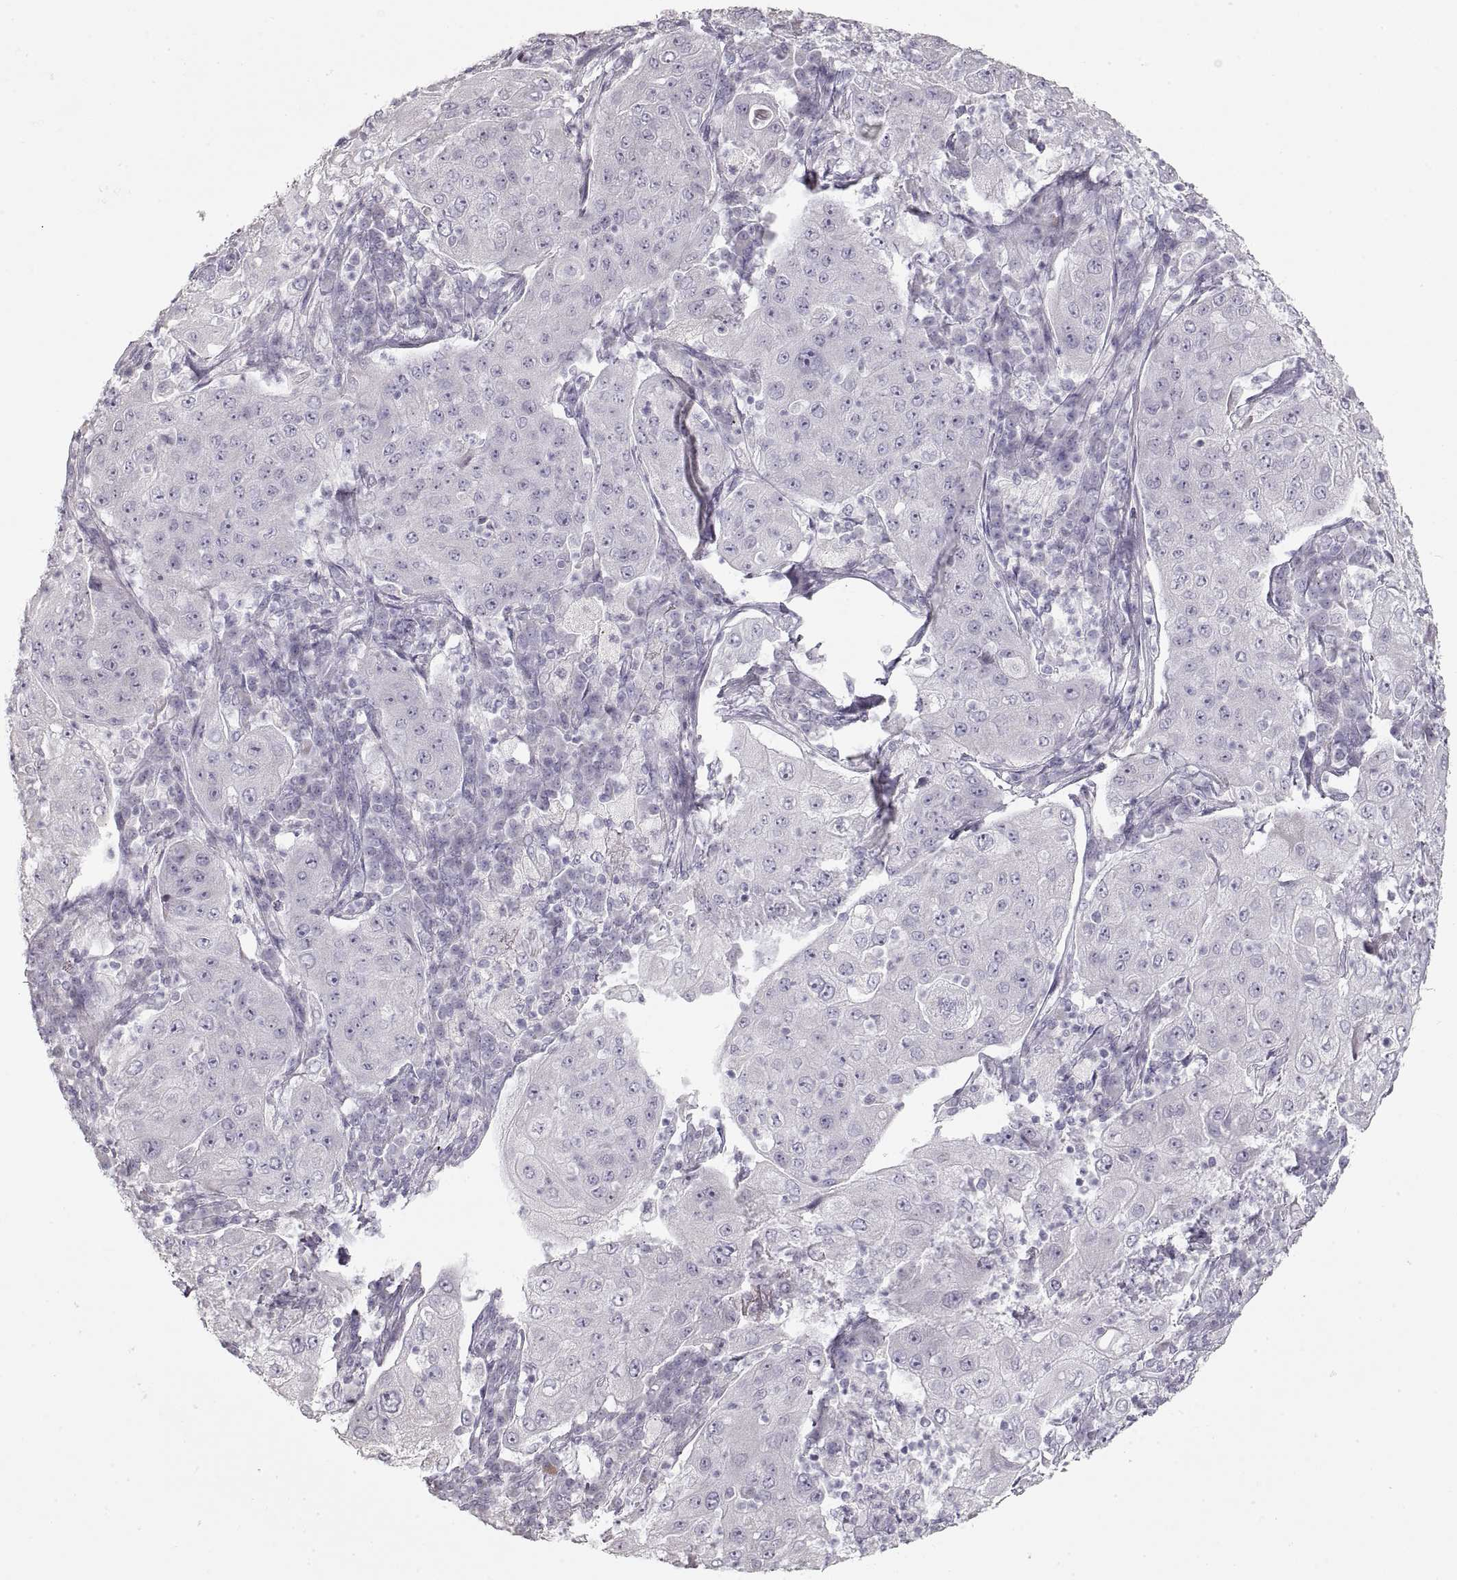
{"staining": {"intensity": "negative", "quantity": "none", "location": "none"}, "tissue": "lung cancer", "cell_type": "Tumor cells", "image_type": "cancer", "snomed": [{"axis": "morphology", "description": "Squamous cell carcinoma, NOS"}, {"axis": "topography", "description": "Lung"}], "caption": "This photomicrograph is of lung squamous cell carcinoma stained with IHC to label a protein in brown with the nuclei are counter-stained blue. There is no expression in tumor cells.", "gene": "ZP3", "patient": {"sex": "female", "age": 59}}